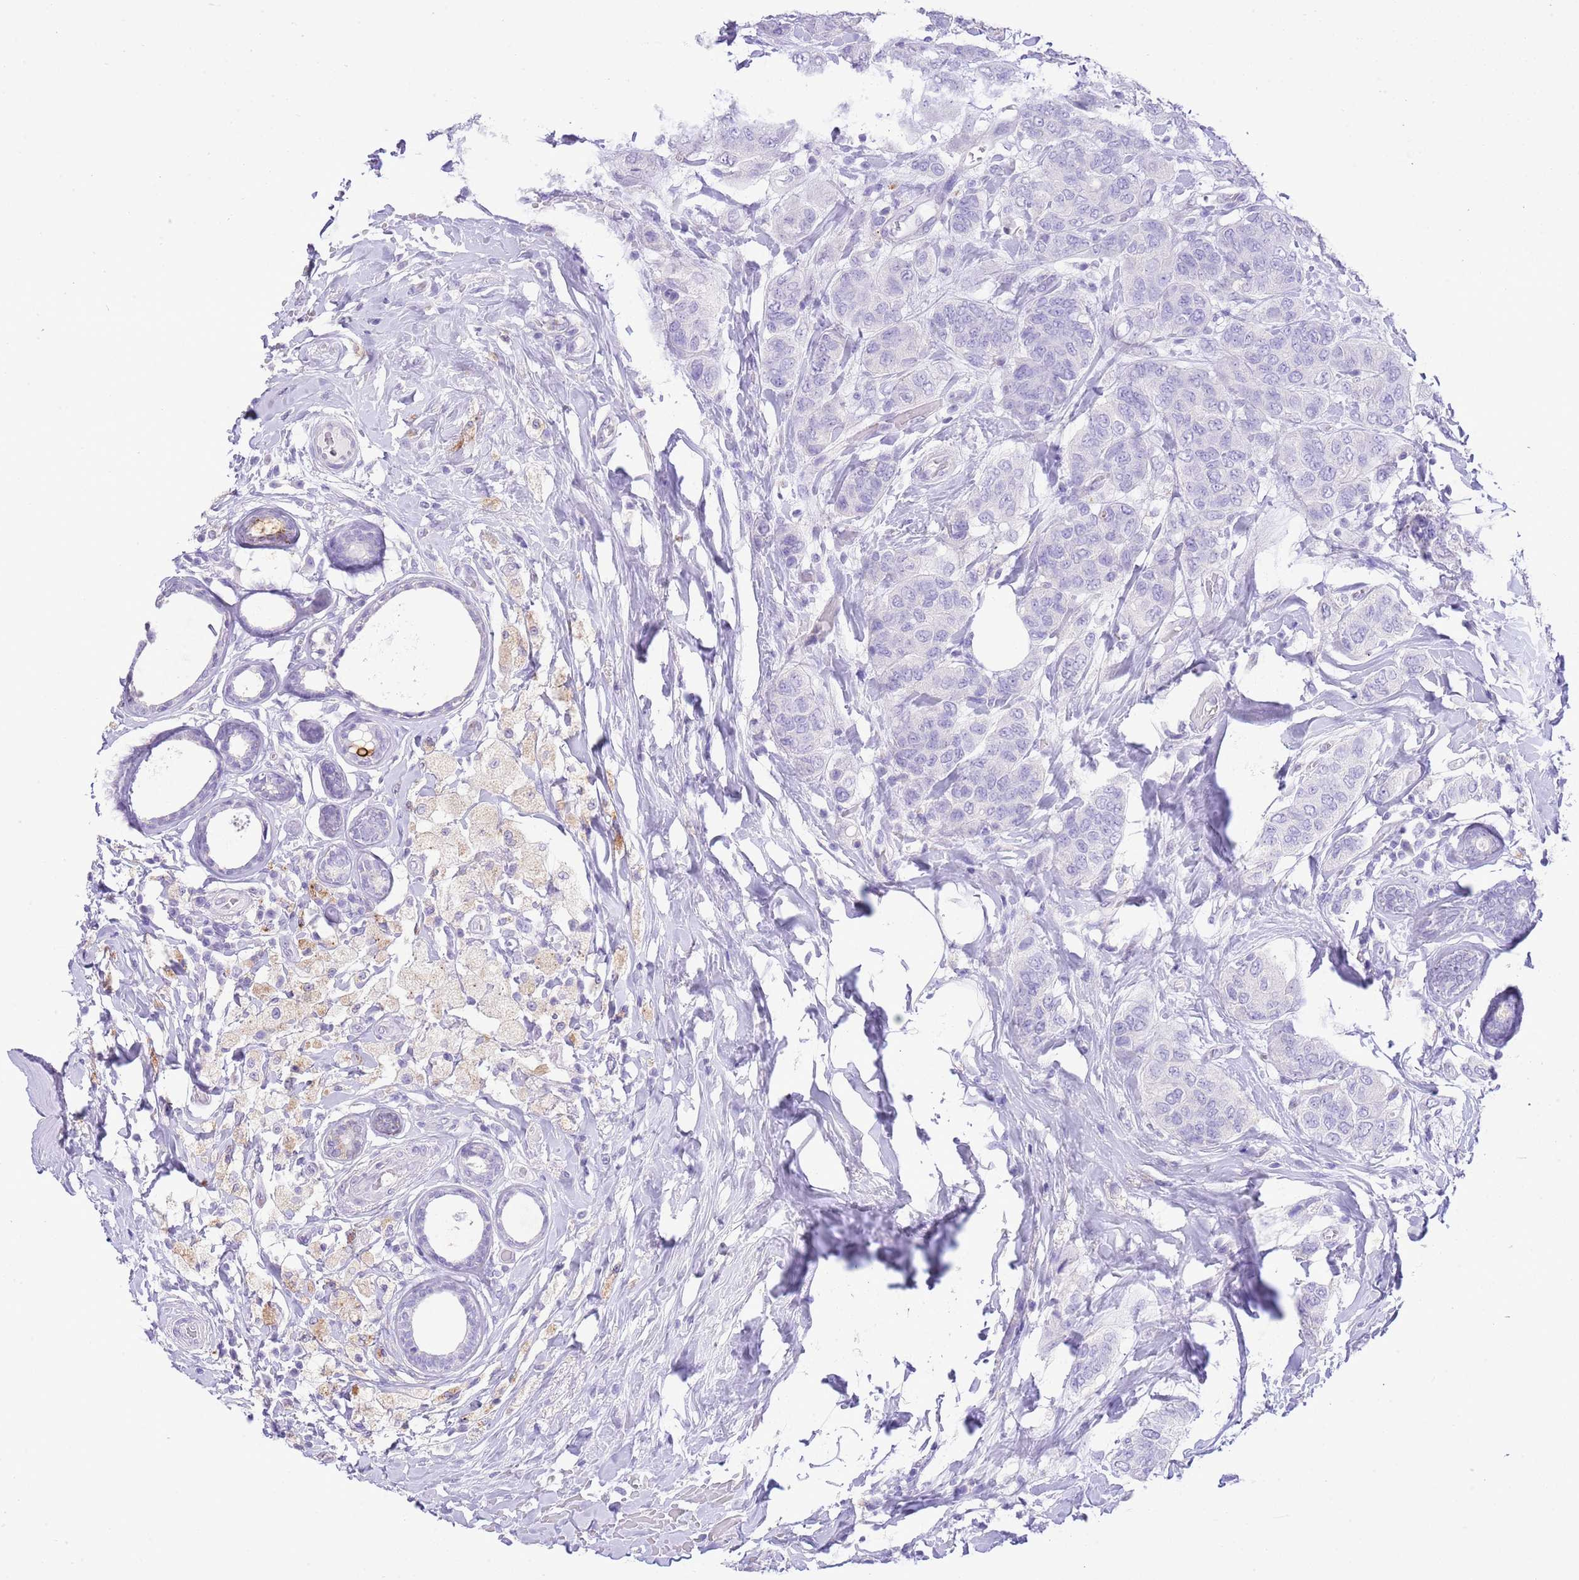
{"staining": {"intensity": "negative", "quantity": "none", "location": "none"}, "tissue": "breast cancer", "cell_type": "Tumor cells", "image_type": "cancer", "snomed": [{"axis": "morphology", "description": "Lobular carcinoma"}, {"axis": "topography", "description": "Breast"}], "caption": "The histopathology image demonstrates no staining of tumor cells in breast lobular carcinoma.", "gene": "OR2Z1", "patient": {"sex": "female", "age": 51}}